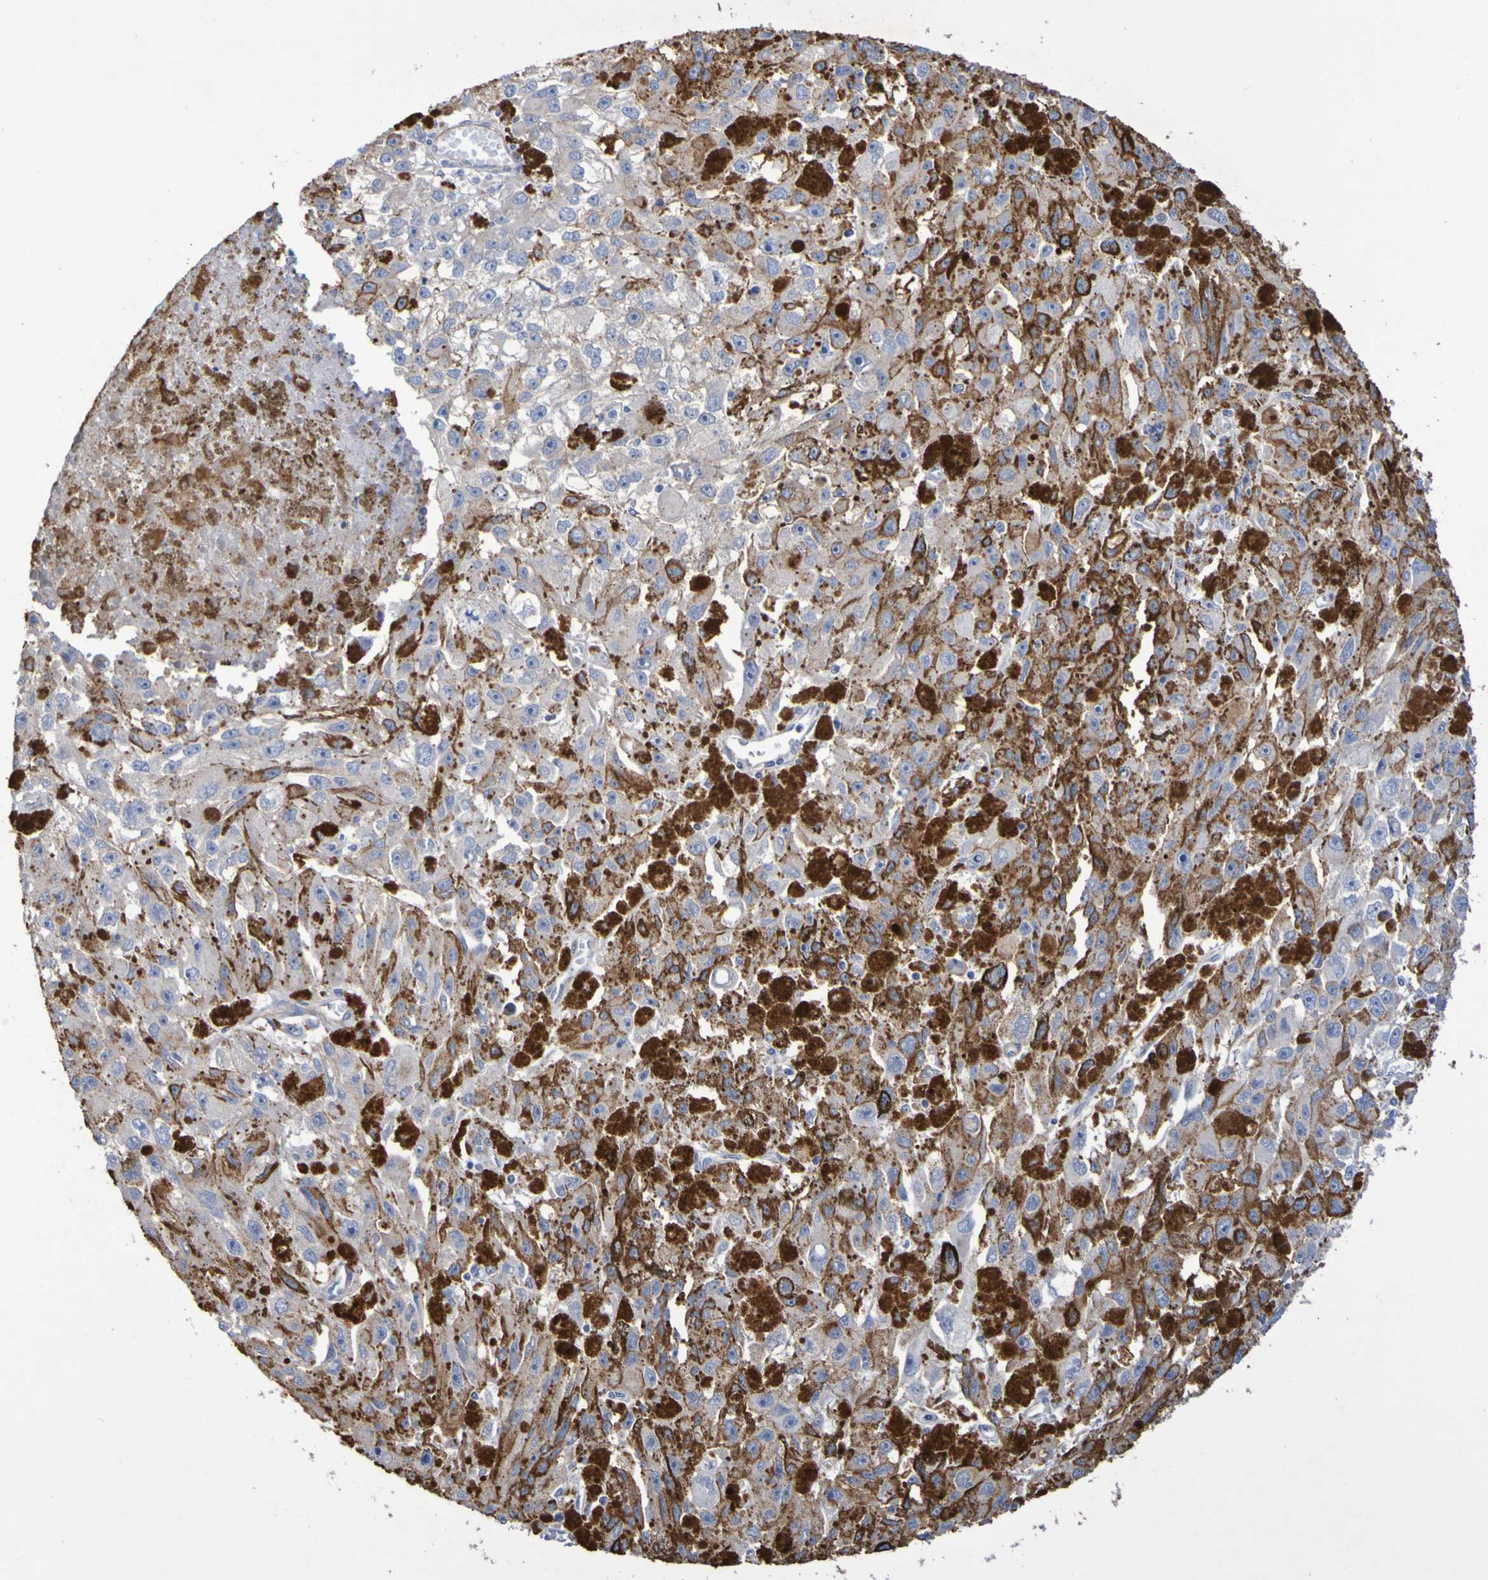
{"staining": {"intensity": "negative", "quantity": "none", "location": "none"}, "tissue": "melanoma", "cell_type": "Tumor cells", "image_type": "cancer", "snomed": [{"axis": "morphology", "description": "Malignant melanoma, NOS"}, {"axis": "topography", "description": "Skin"}], "caption": "Immunohistochemical staining of human malignant melanoma exhibits no significant positivity in tumor cells. Nuclei are stained in blue.", "gene": "SRPRB", "patient": {"sex": "female", "age": 104}}